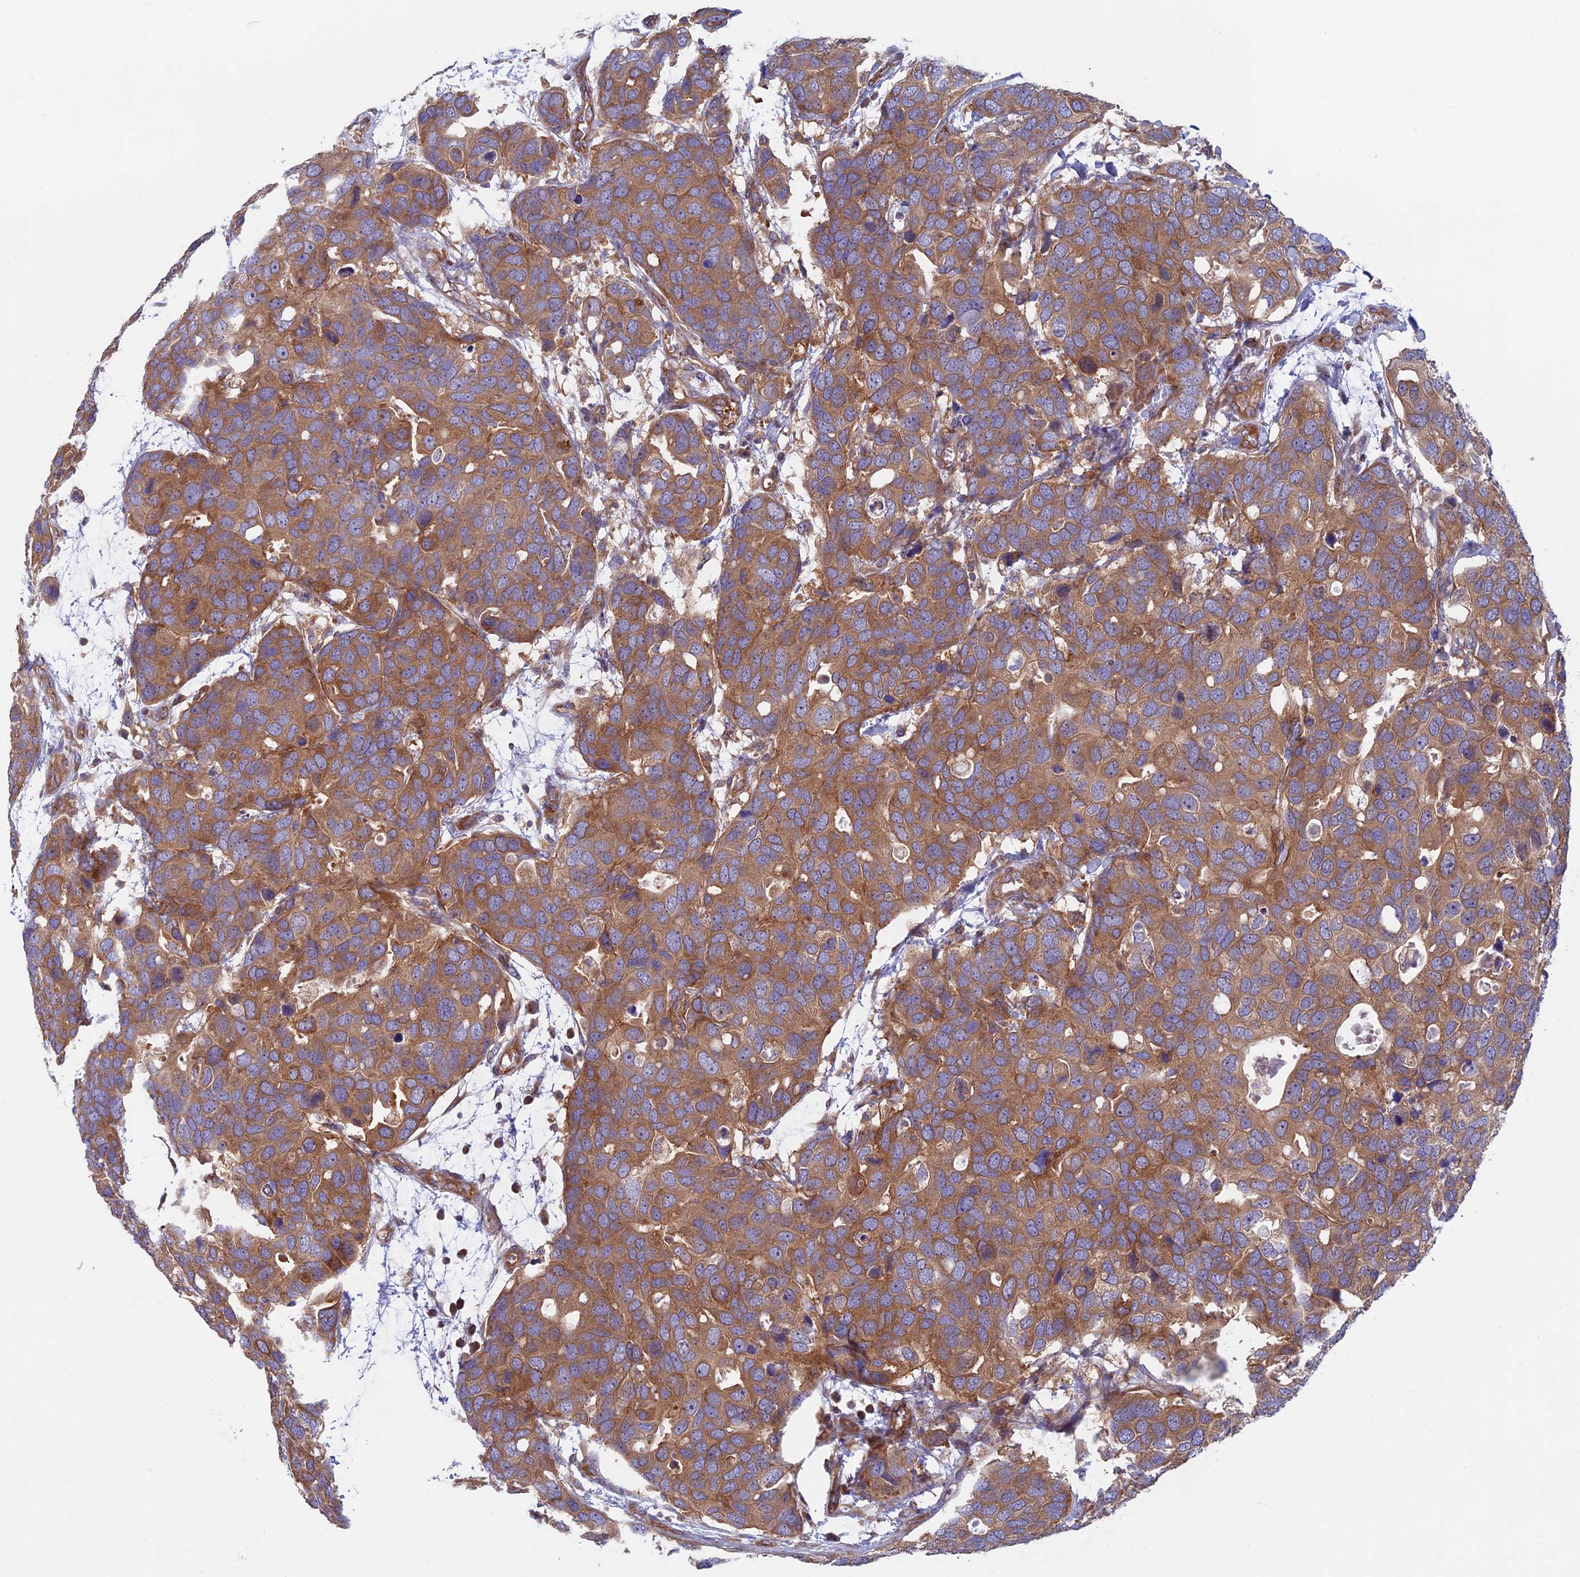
{"staining": {"intensity": "moderate", "quantity": ">75%", "location": "cytoplasmic/membranous"}, "tissue": "breast cancer", "cell_type": "Tumor cells", "image_type": "cancer", "snomed": [{"axis": "morphology", "description": "Duct carcinoma"}, {"axis": "topography", "description": "Breast"}], "caption": "IHC of breast cancer (infiltrating ductal carcinoma) exhibits medium levels of moderate cytoplasmic/membranous positivity in approximately >75% of tumor cells. The staining was performed using DAB (3,3'-diaminobenzidine) to visualize the protein expression in brown, while the nuclei were stained in blue with hematoxylin (Magnification: 20x).", "gene": "DNM1L", "patient": {"sex": "female", "age": 83}}